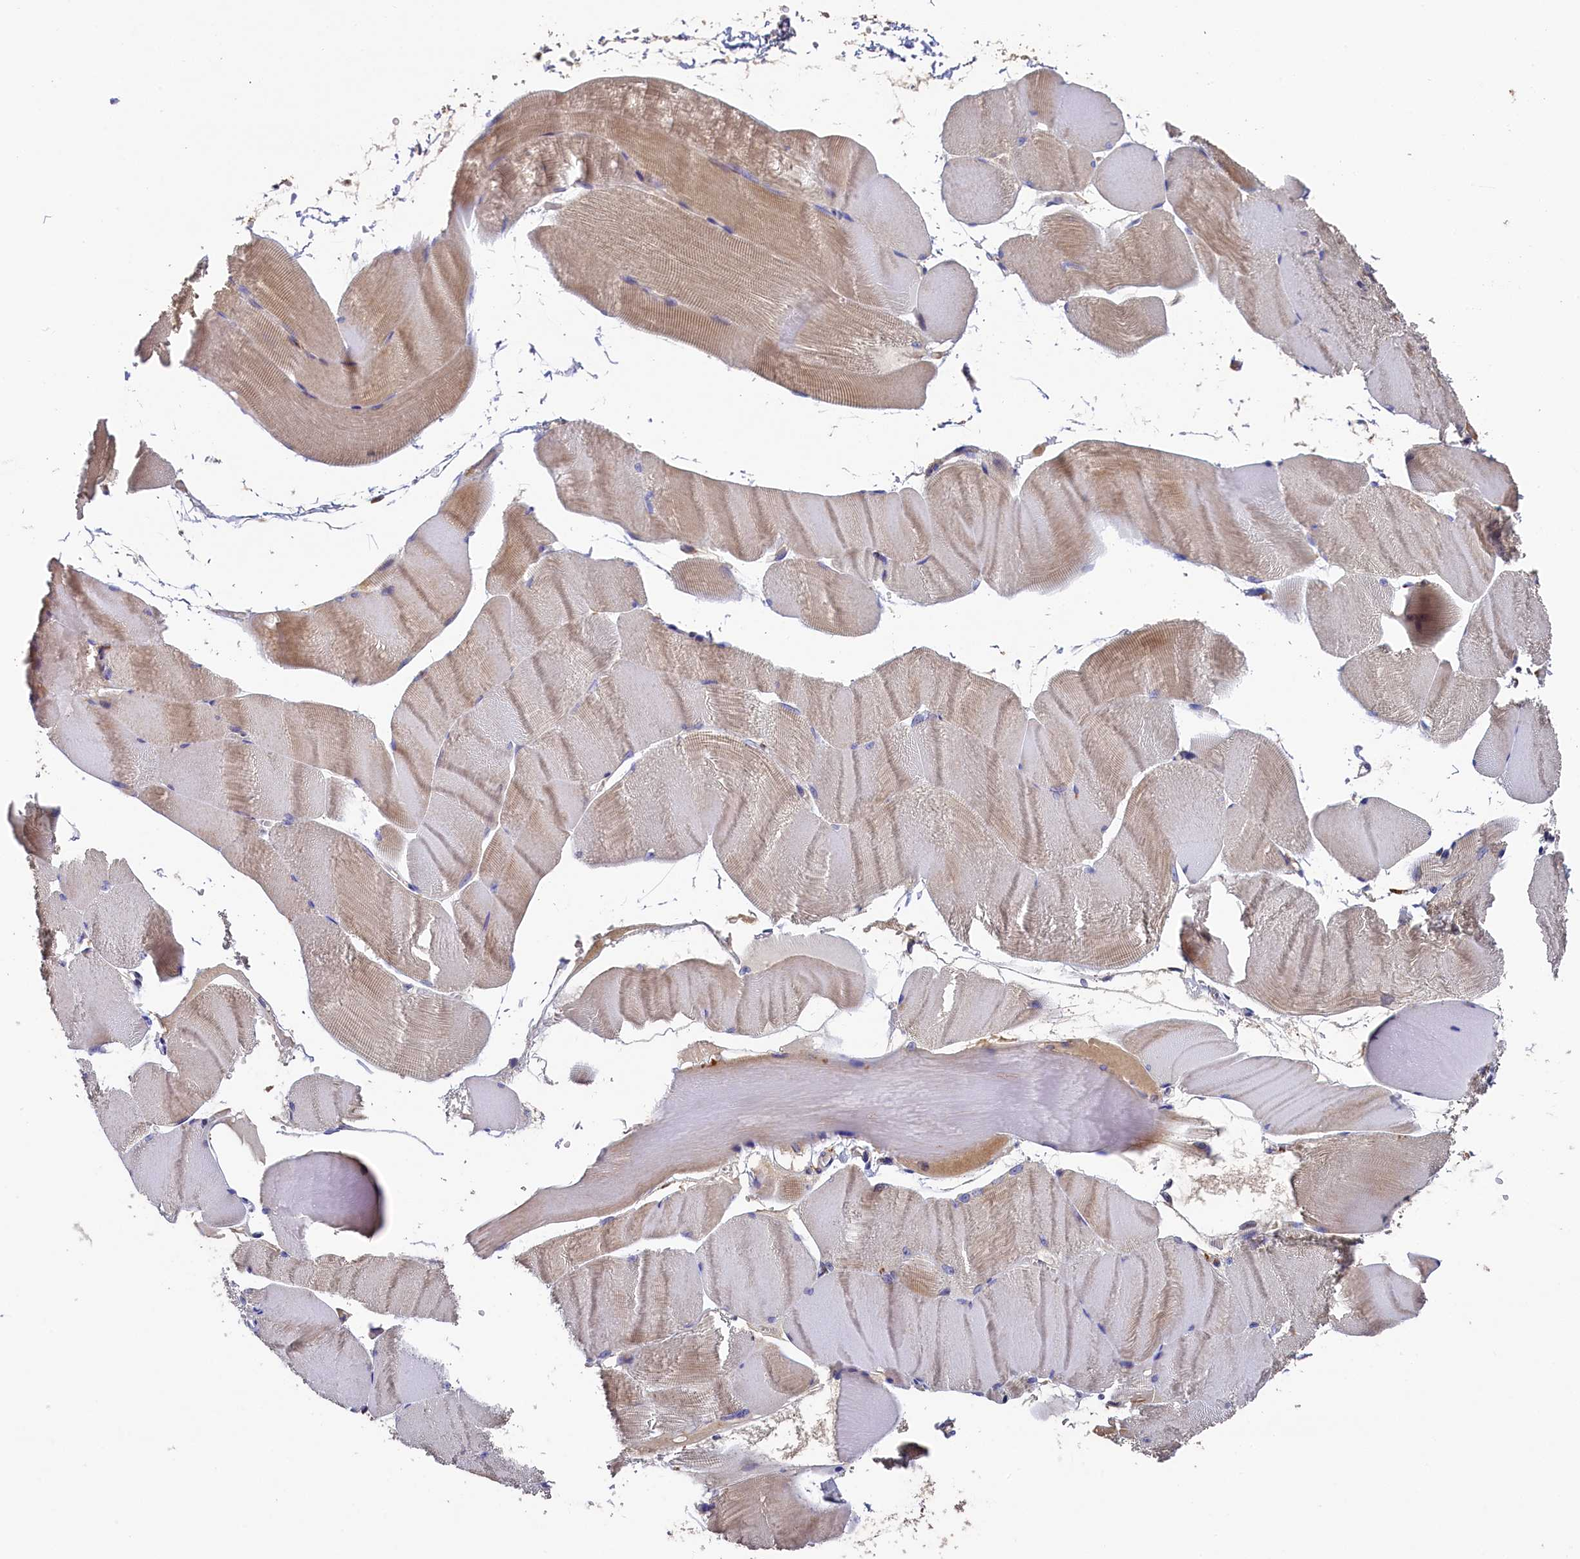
{"staining": {"intensity": "moderate", "quantity": "<25%", "location": "cytoplasmic/membranous"}, "tissue": "skeletal muscle", "cell_type": "Myocytes", "image_type": "normal", "snomed": [{"axis": "morphology", "description": "Normal tissue, NOS"}, {"axis": "morphology", "description": "Basal cell carcinoma"}, {"axis": "topography", "description": "Skeletal muscle"}], "caption": "Human skeletal muscle stained with a brown dye displays moderate cytoplasmic/membranous positive staining in about <25% of myocytes.", "gene": "SEC31B", "patient": {"sex": "female", "age": 64}}